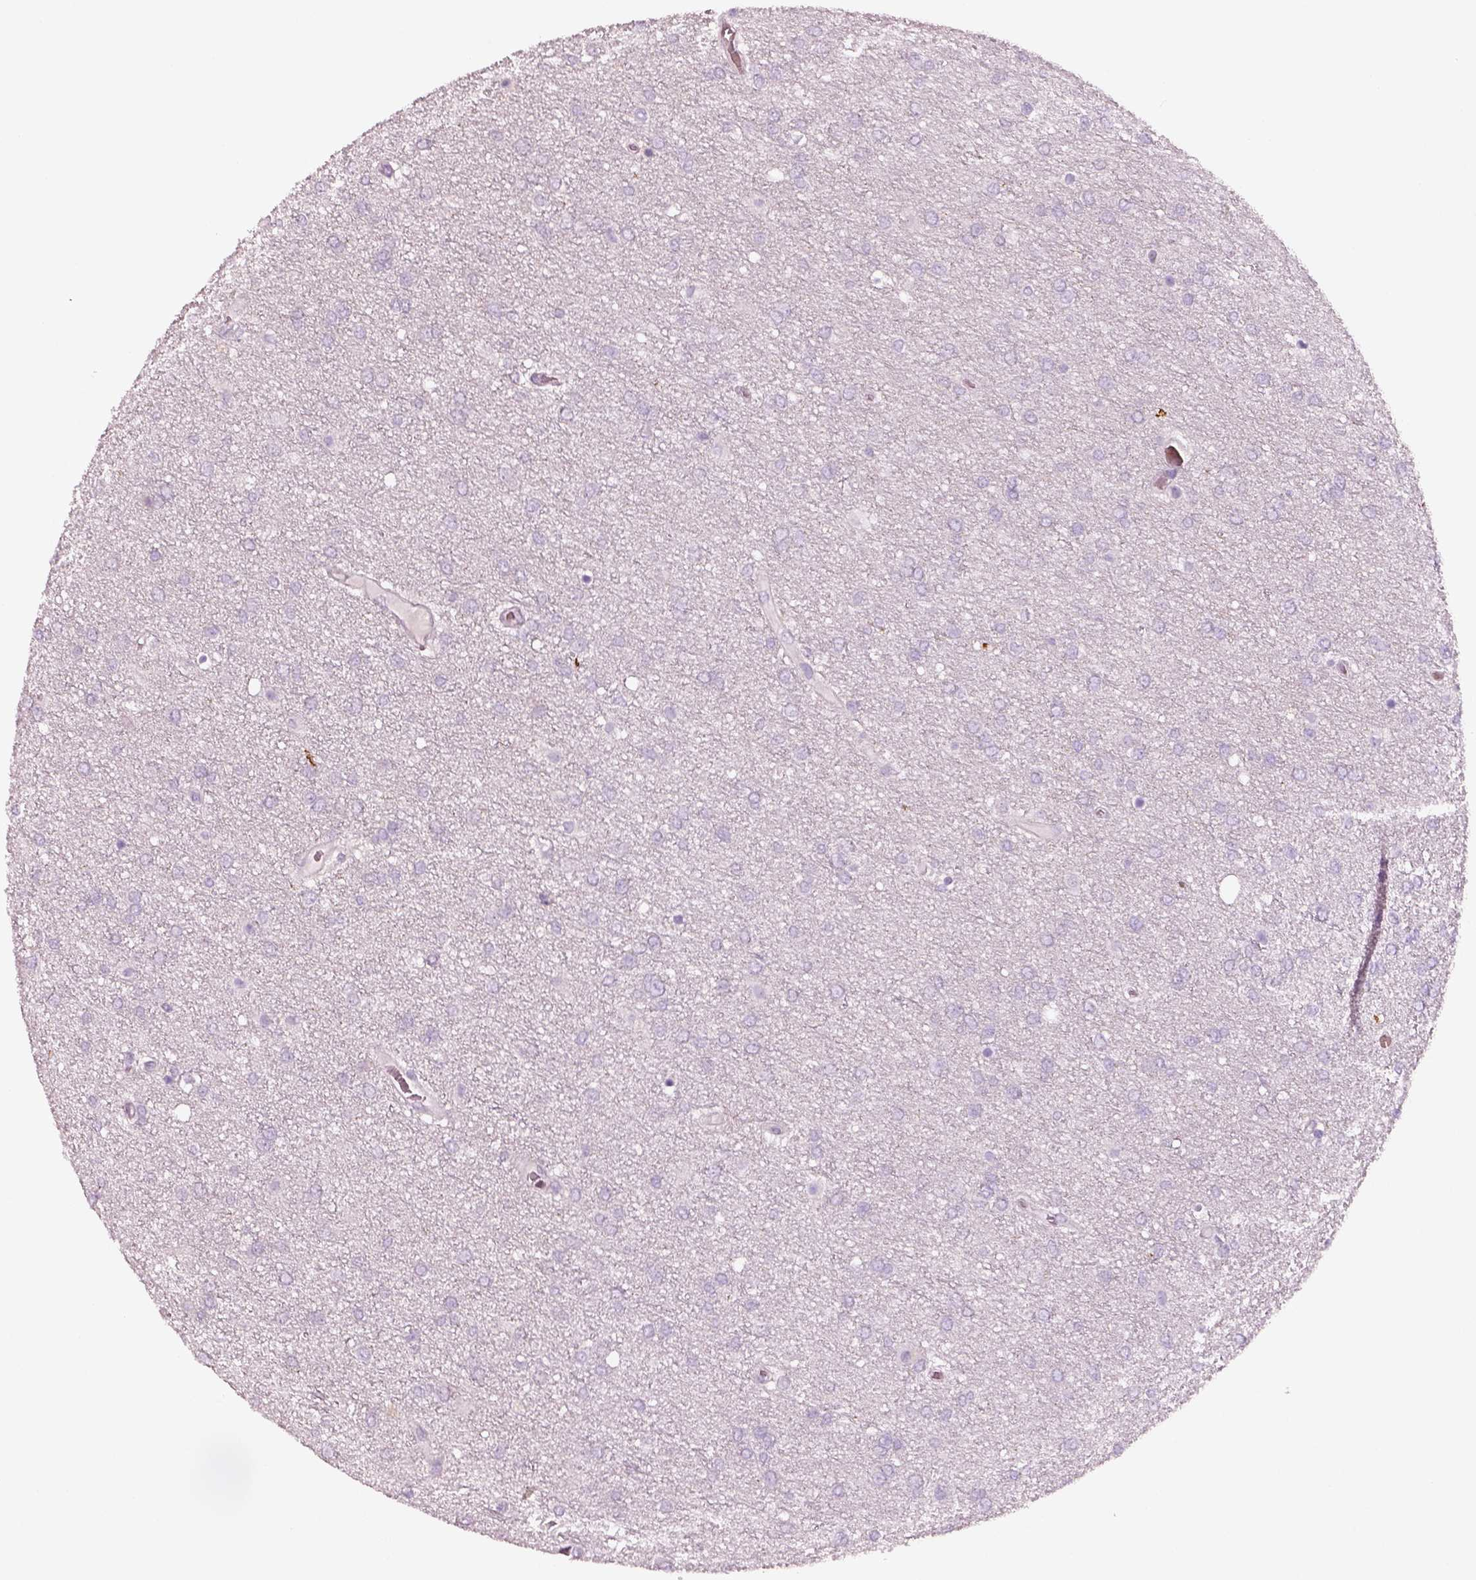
{"staining": {"intensity": "negative", "quantity": "none", "location": "none"}, "tissue": "glioma", "cell_type": "Tumor cells", "image_type": "cancer", "snomed": [{"axis": "morphology", "description": "Glioma, malignant, High grade"}, {"axis": "topography", "description": "Brain"}], "caption": "Immunohistochemistry (IHC) of human glioma exhibits no expression in tumor cells. The staining was performed using DAB to visualize the protein expression in brown, while the nuclei were stained in blue with hematoxylin (Magnification: 20x).", "gene": "ELSPBP1", "patient": {"sex": "female", "age": 61}}